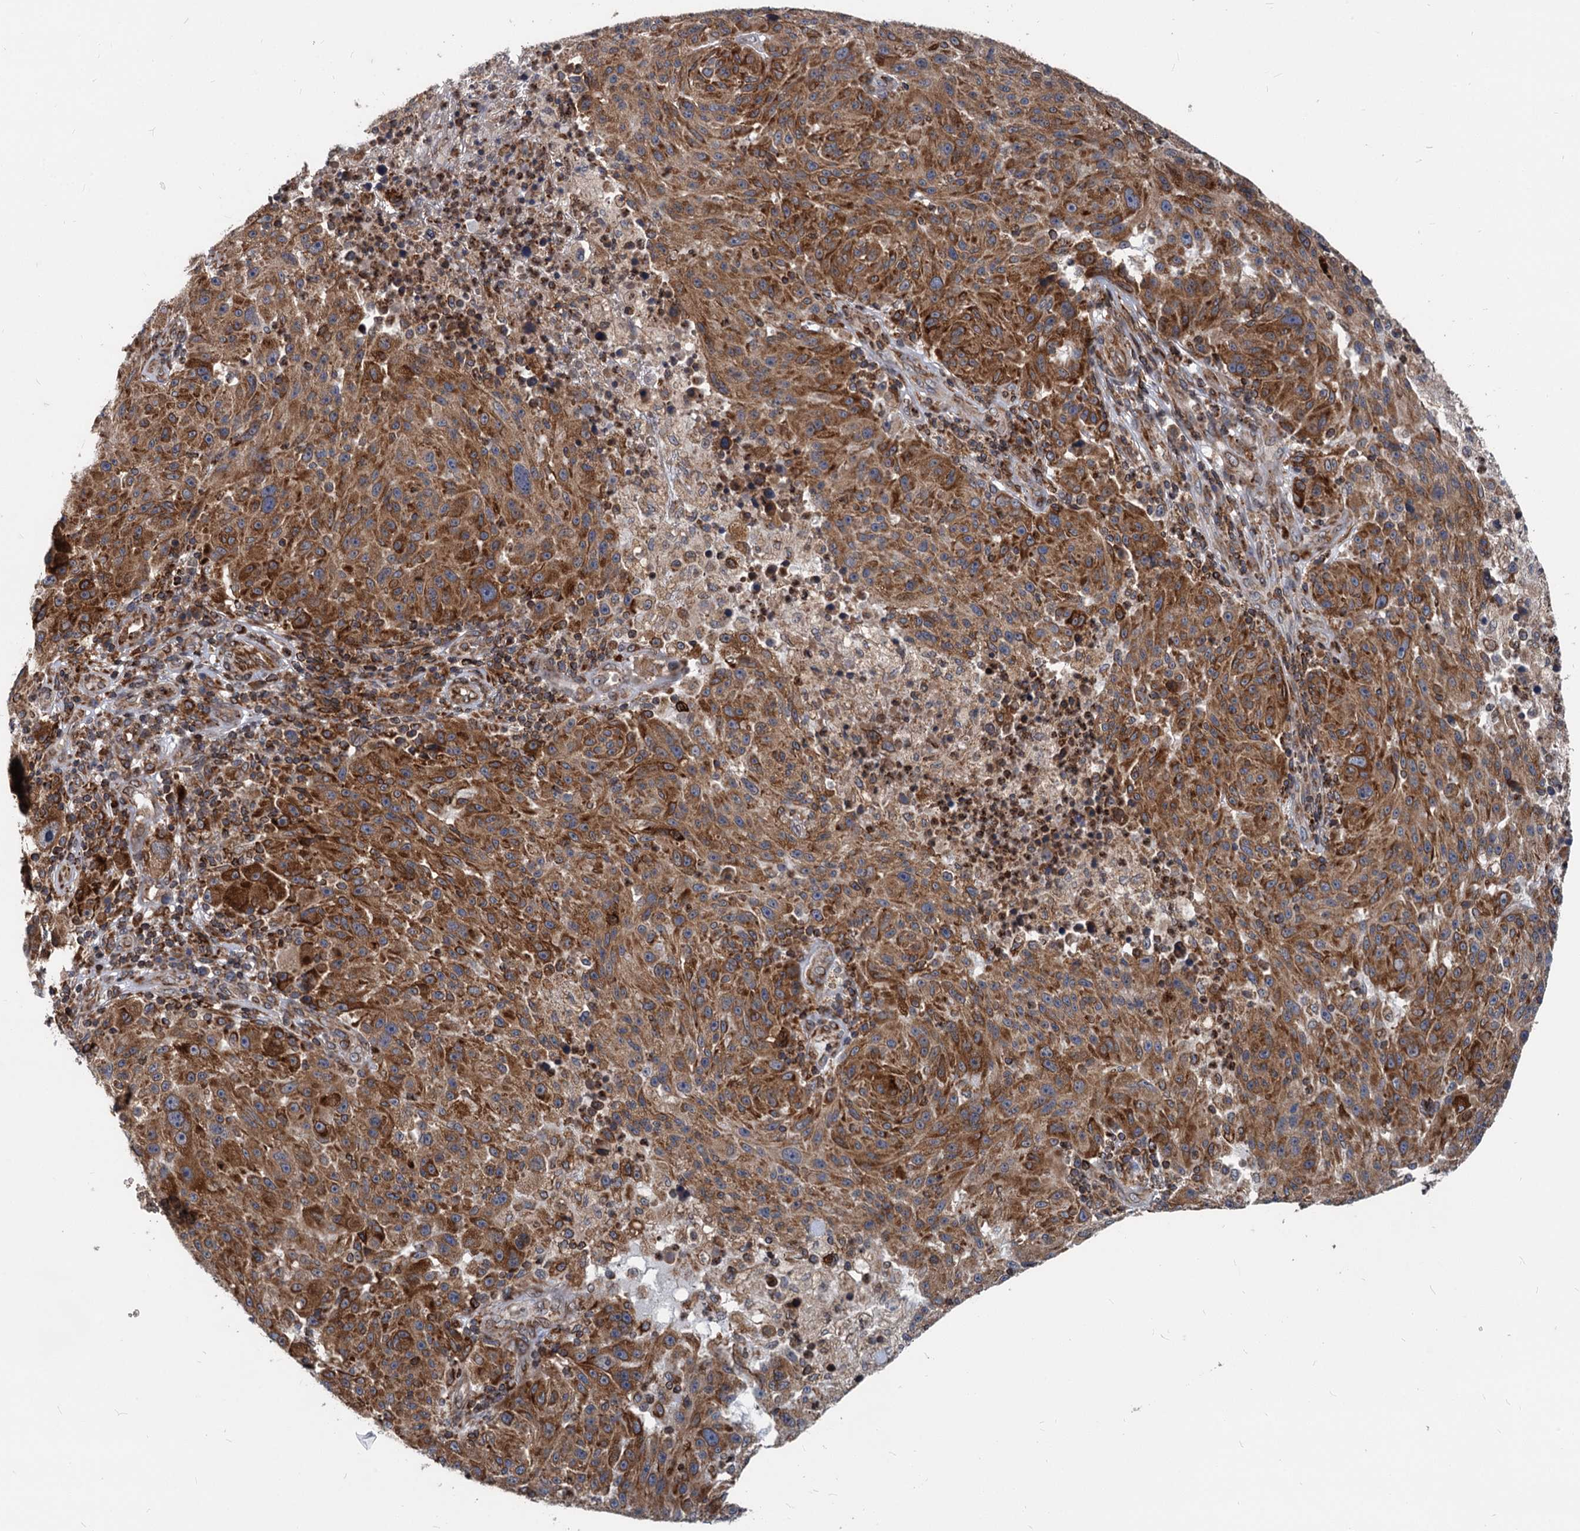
{"staining": {"intensity": "strong", "quantity": ">75%", "location": "cytoplasmic/membranous"}, "tissue": "melanoma", "cell_type": "Tumor cells", "image_type": "cancer", "snomed": [{"axis": "morphology", "description": "Malignant melanoma, NOS"}, {"axis": "topography", "description": "Skin"}], "caption": "Strong cytoplasmic/membranous positivity for a protein is identified in approximately >75% of tumor cells of malignant melanoma using immunohistochemistry.", "gene": "STIM1", "patient": {"sex": "male", "age": 53}}